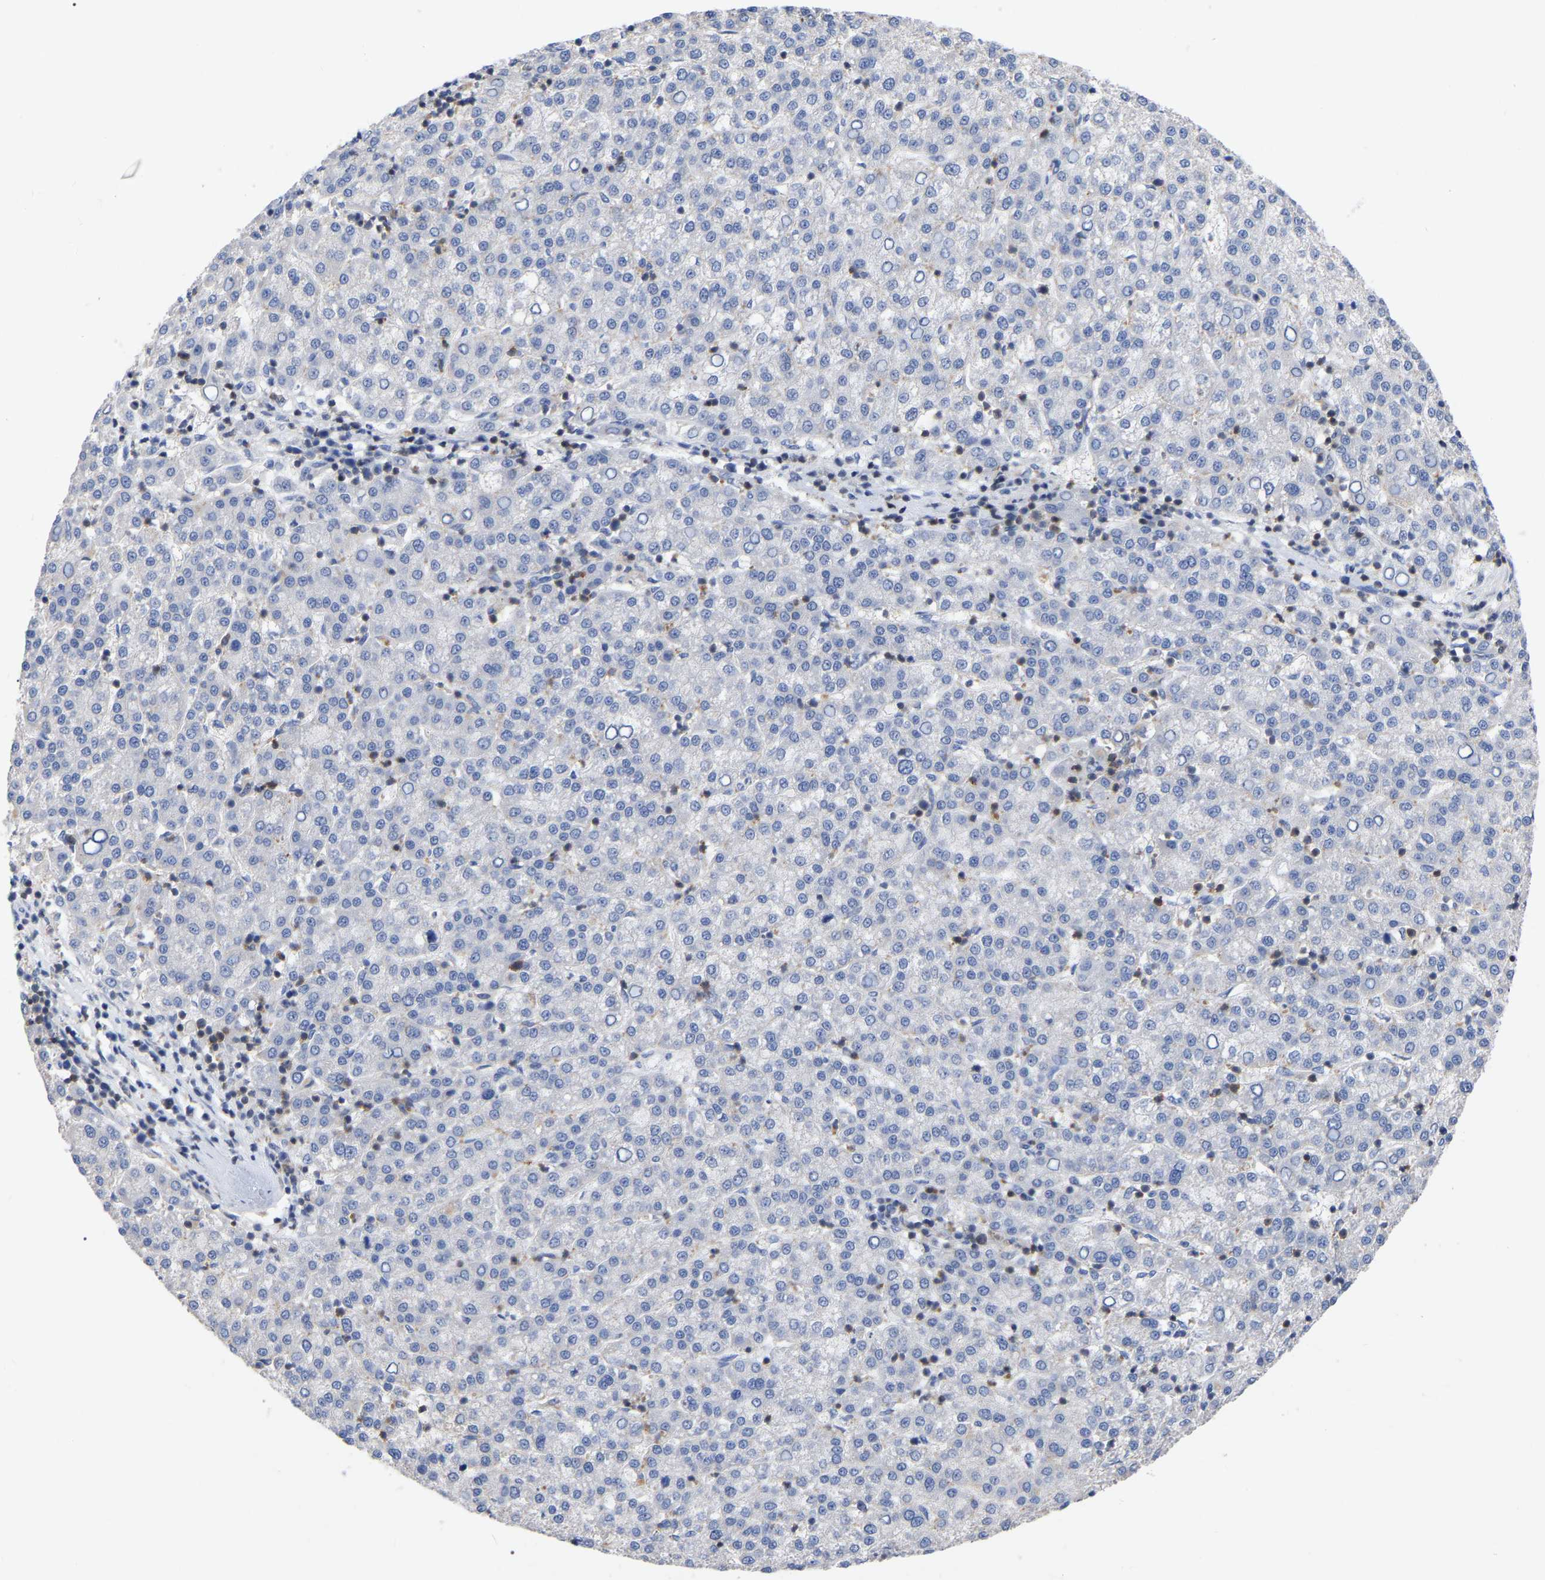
{"staining": {"intensity": "negative", "quantity": "none", "location": "none"}, "tissue": "liver cancer", "cell_type": "Tumor cells", "image_type": "cancer", "snomed": [{"axis": "morphology", "description": "Carcinoma, Hepatocellular, NOS"}, {"axis": "topography", "description": "Liver"}], "caption": "A high-resolution micrograph shows immunohistochemistry (IHC) staining of liver cancer, which shows no significant expression in tumor cells. The staining was performed using DAB to visualize the protein expression in brown, while the nuclei were stained in blue with hematoxylin (Magnification: 20x).", "gene": "PTPN7", "patient": {"sex": "female", "age": 58}}